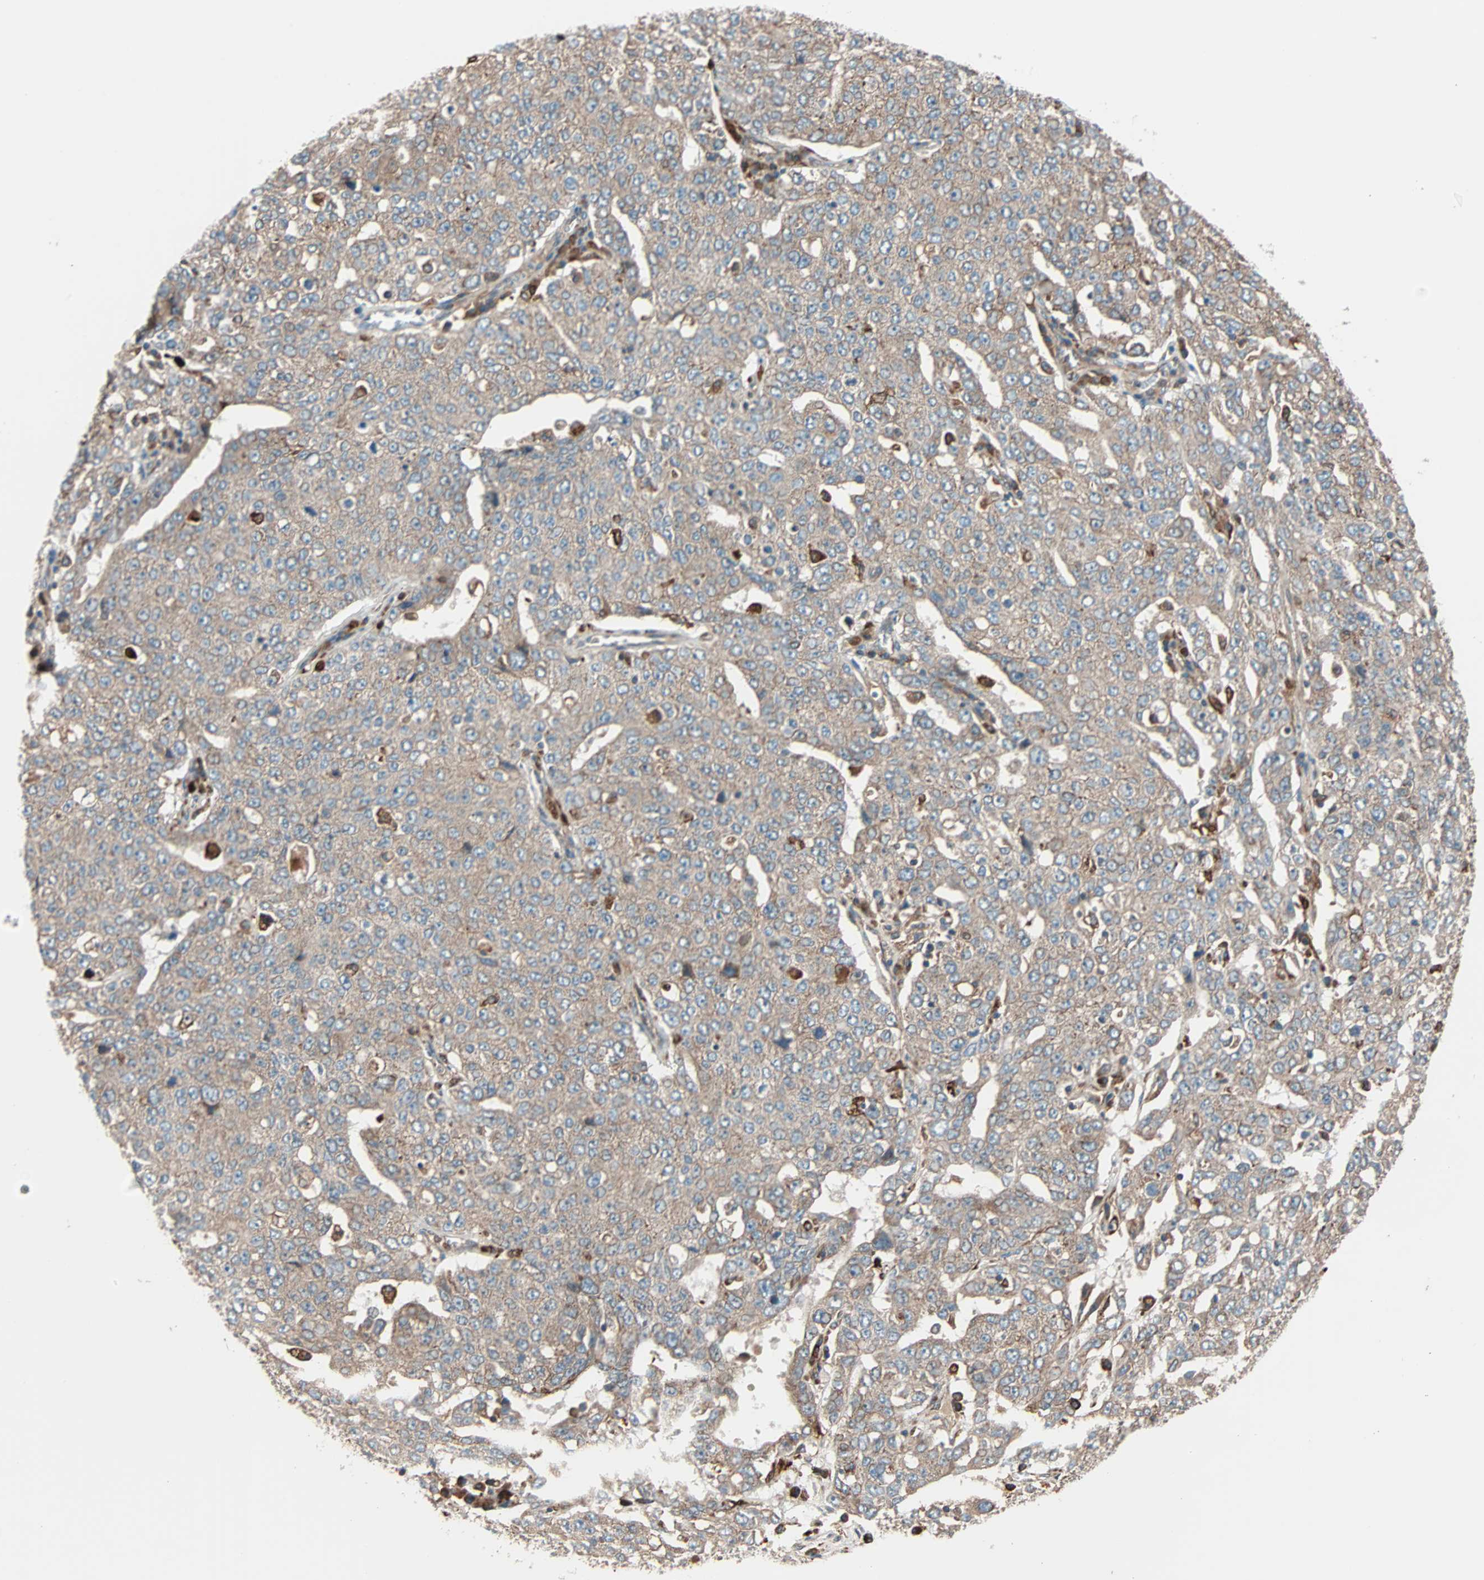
{"staining": {"intensity": "weak", "quantity": ">75%", "location": "cytoplasmic/membranous"}, "tissue": "ovarian cancer", "cell_type": "Tumor cells", "image_type": "cancer", "snomed": [{"axis": "morphology", "description": "Carcinoma, endometroid"}, {"axis": "topography", "description": "Ovary"}], "caption": "Immunohistochemical staining of ovarian endometroid carcinoma exhibits low levels of weak cytoplasmic/membranous protein positivity in approximately >75% of tumor cells.", "gene": "PHYH", "patient": {"sex": "female", "age": 62}}